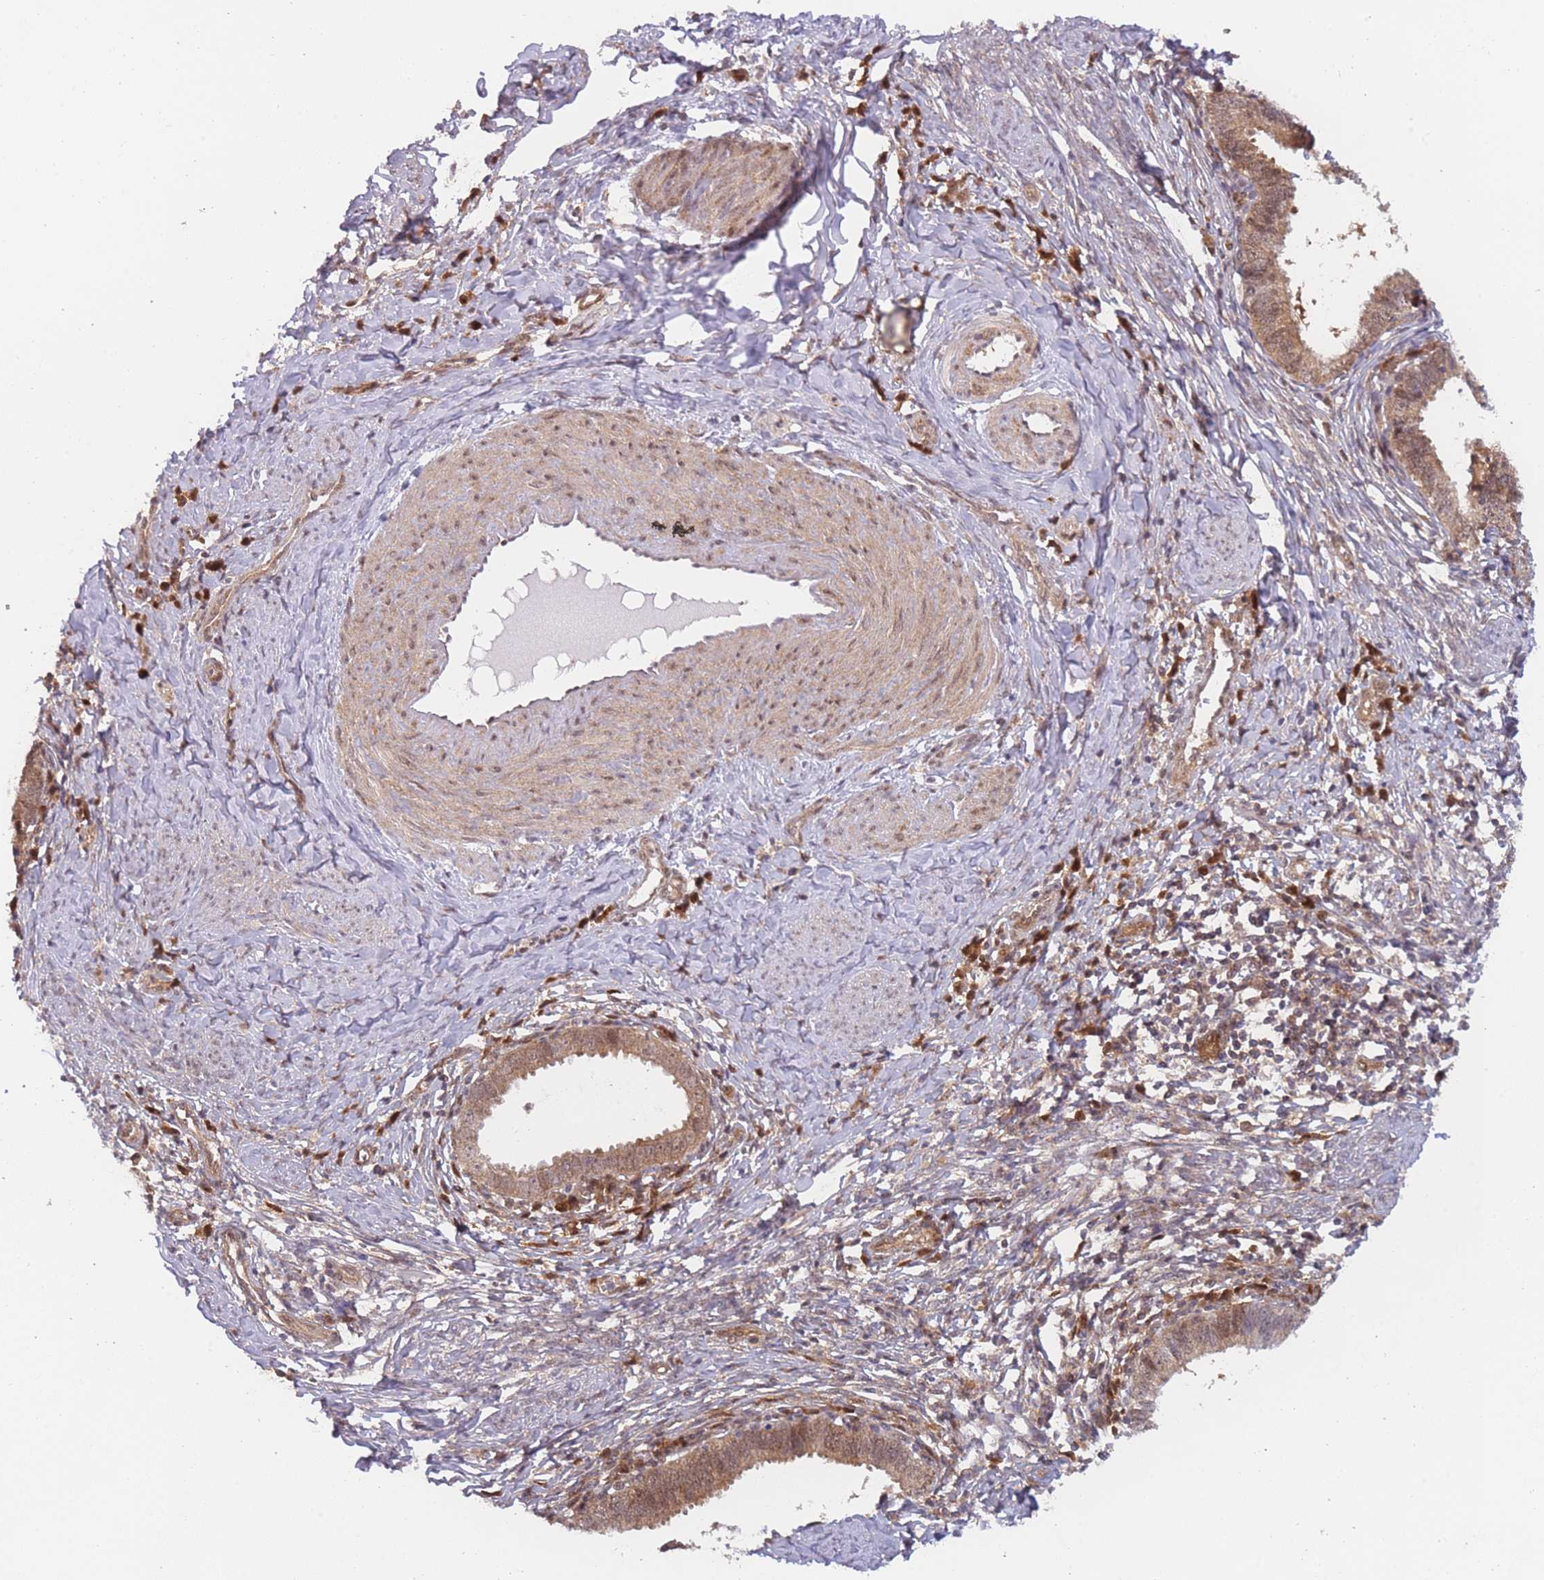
{"staining": {"intensity": "moderate", "quantity": "25%-75%", "location": "cytoplasmic/membranous"}, "tissue": "cervical cancer", "cell_type": "Tumor cells", "image_type": "cancer", "snomed": [{"axis": "morphology", "description": "Adenocarcinoma, NOS"}, {"axis": "topography", "description": "Cervix"}], "caption": "Immunohistochemistry (IHC) (DAB (3,3'-diaminobenzidine)) staining of cervical adenocarcinoma demonstrates moderate cytoplasmic/membranous protein expression in approximately 25%-75% of tumor cells.", "gene": "MRI1", "patient": {"sex": "female", "age": 36}}